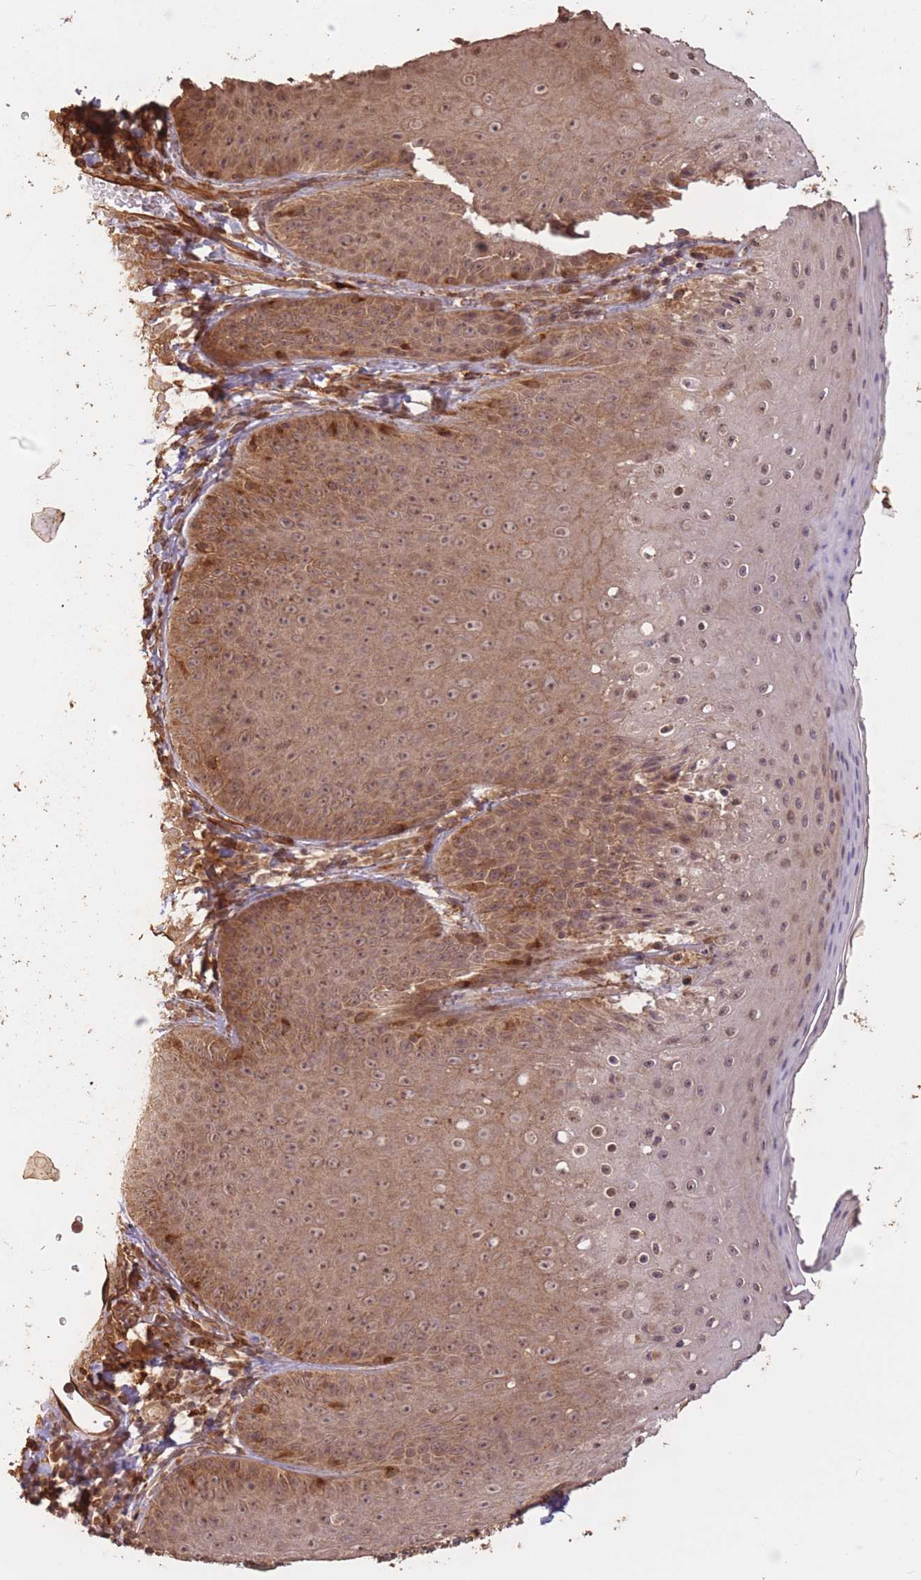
{"staining": {"intensity": "moderate", "quantity": ">75%", "location": "cytoplasmic/membranous,nuclear"}, "tissue": "skin", "cell_type": "Epidermal cells", "image_type": "normal", "snomed": [{"axis": "morphology", "description": "Normal tissue, NOS"}, {"axis": "topography", "description": "Anal"}, {"axis": "topography", "description": "Peripheral nerve tissue"}], "caption": "DAB (3,3'-diaminobenzidine) immunohistochemical staining of unremarkable human skin shows moderate cytoplasmic/membranous,nuclear protein expression in about >75% of epidermal cells.", "gene": "ERBB3", "patient": {"sex": "male", "age": 53}}